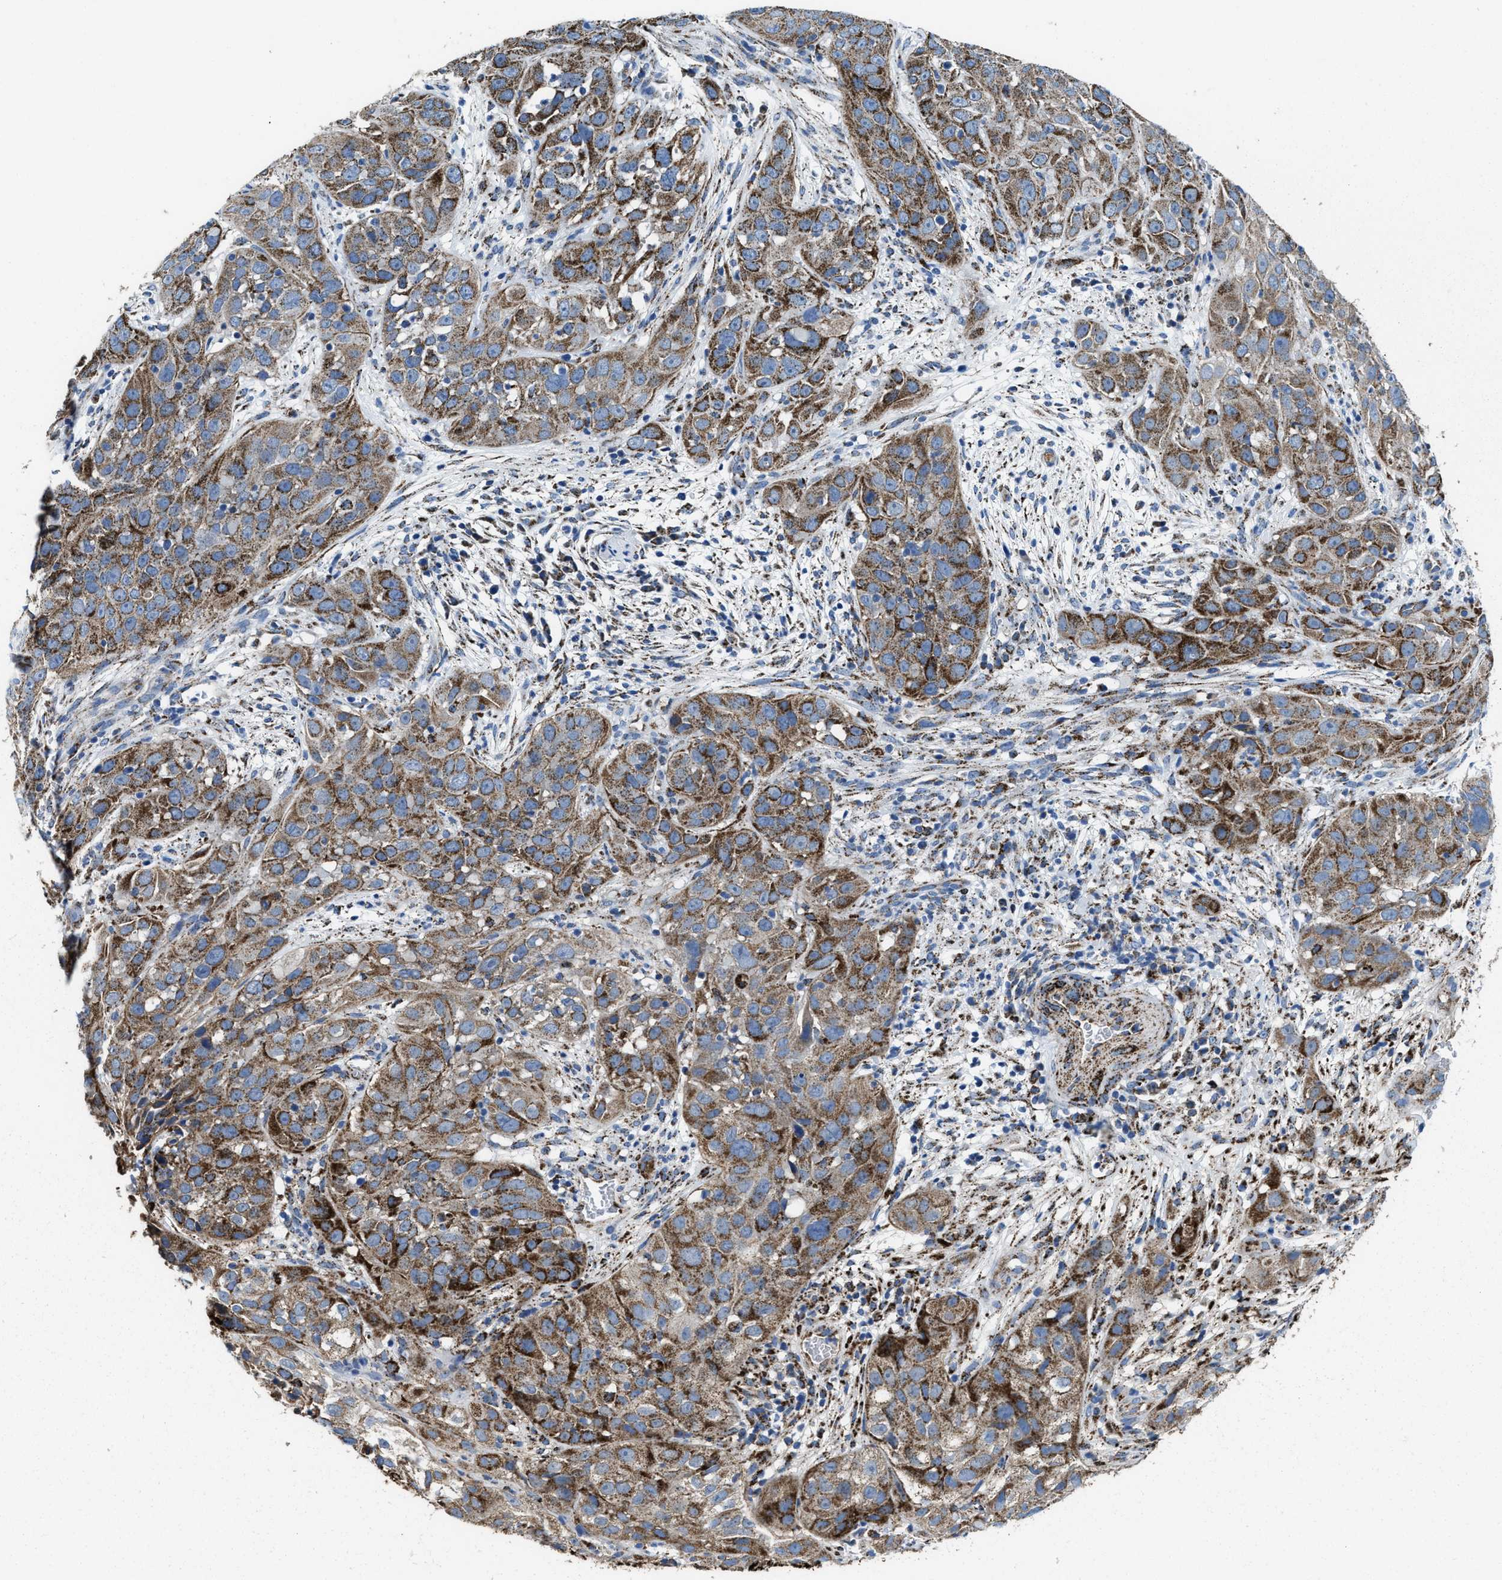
{"staining": {"intensity": "strong", "quantity": ">75%", "location": "cytoplasmic/membranous"}, "tissue": "cervical cancer", "cell_type": "Tumor cells", "image_type": "cancer", "snomed": [{"axis": "morphology", "description": "Squamous cell carcinoma, NOS"}, {"axis": "topography", "description": "Cervix"}], "caption": "An IHC photomicrograph of neoplastic tissue is shown. Protein staining in brown shows strong cytoplasmic/membranous positivity in squamous cell carcinoma (cervical) within tumor cells.", "gene": "ALDH1B1", "patient": {"sex": "female", "age": 32}}